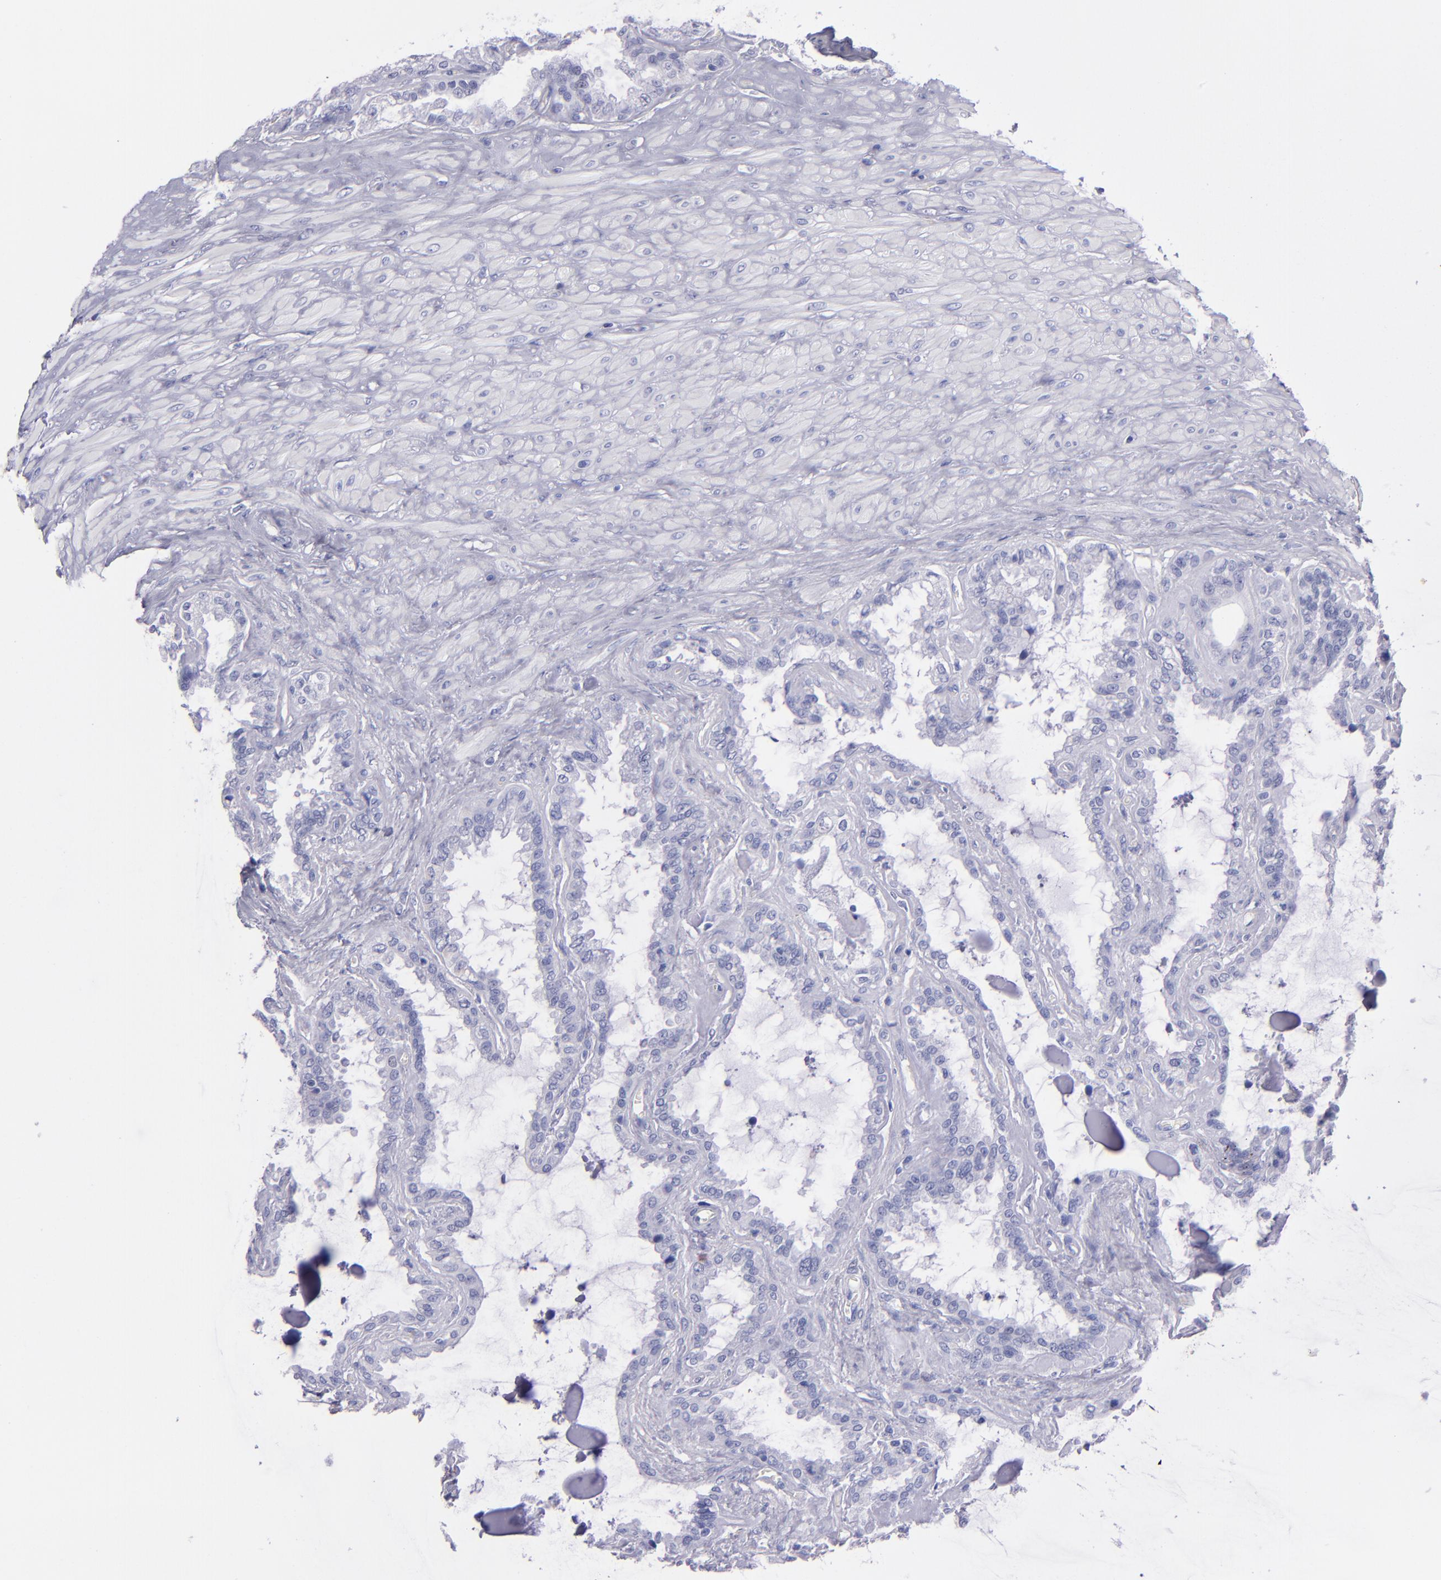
{"staining": {"intensity": "negative", "quantity": "none", "location": "none"}, "tissue": "seminal vesicle", "cell_type": "Glandular cells", "image_type": "normal", "snomed": [{"axis": "morphology", "description": "Normal tissue, NOS"}, {"axis": "morphology", "description": "Inflammation, NOS"}, {"axis": "topography", "description": "Urinary bladder"}, {"axis": "topography", "description": "Prostate"}, {"axis": "topography", "description": "Seminal veicle"}], "caption": "The image displays no staining of glandular cells in benign seminal vesicle.", "gene": "TG", "patient": {"sex": "male", "age": 82}}